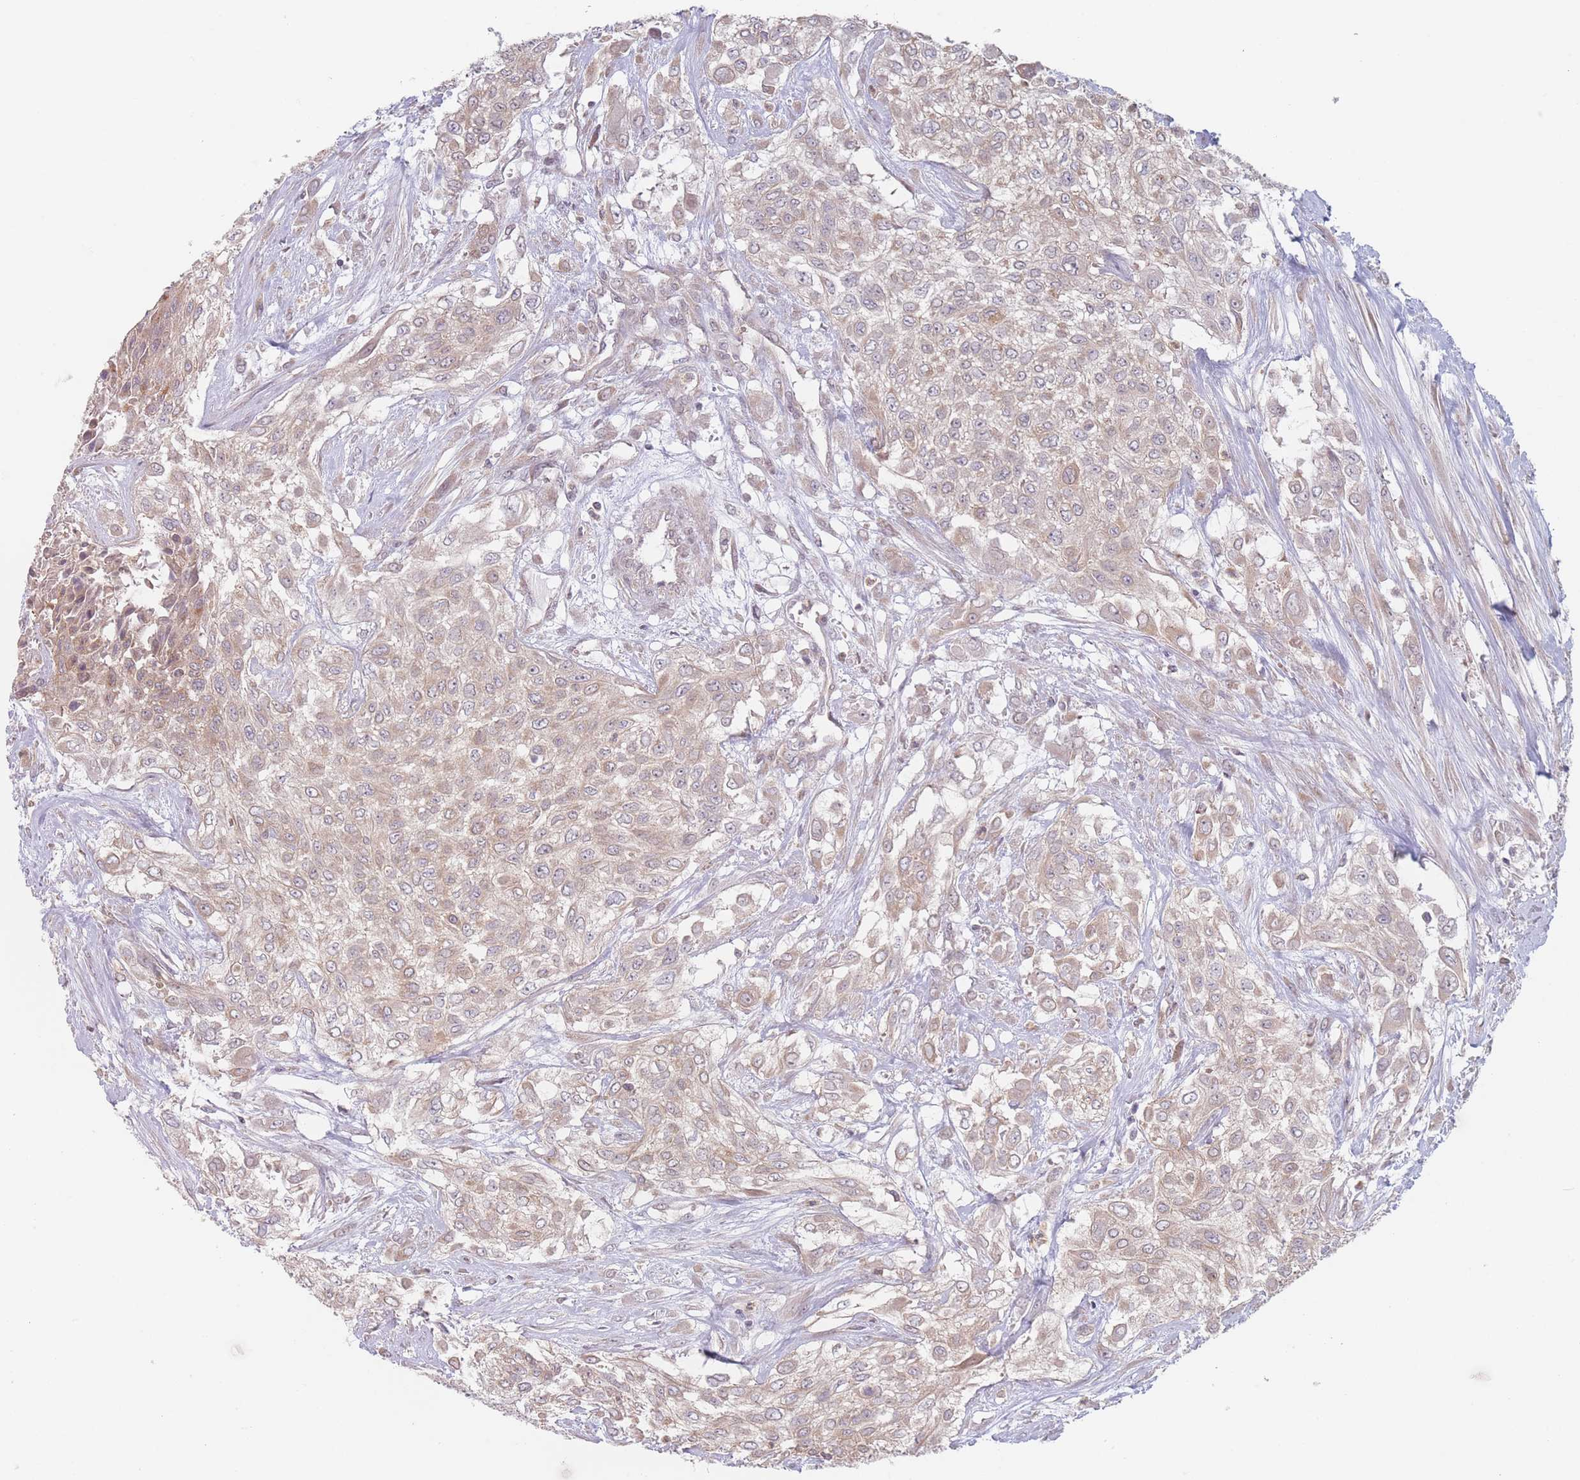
{"staining": {"intensity": "weak", "quantity": ">75%", "location": "cytoplasmic/membranous"}, "tissue": "urothelial cancer", "cell_type": "Tumor cells", "image_type": "cancer", "snomed": [{"axis": "morphology", "description": "Urothelial carcinoma, High grade"}, {"axis": "topography", "description": "Urinary bladder"}], "caption": "Human urothelial cancer stained with a protein marker demonstrates weak staining in tumor cells.", "gene": "PPM1A", "patient": {"sex": "male", "age": 67}}